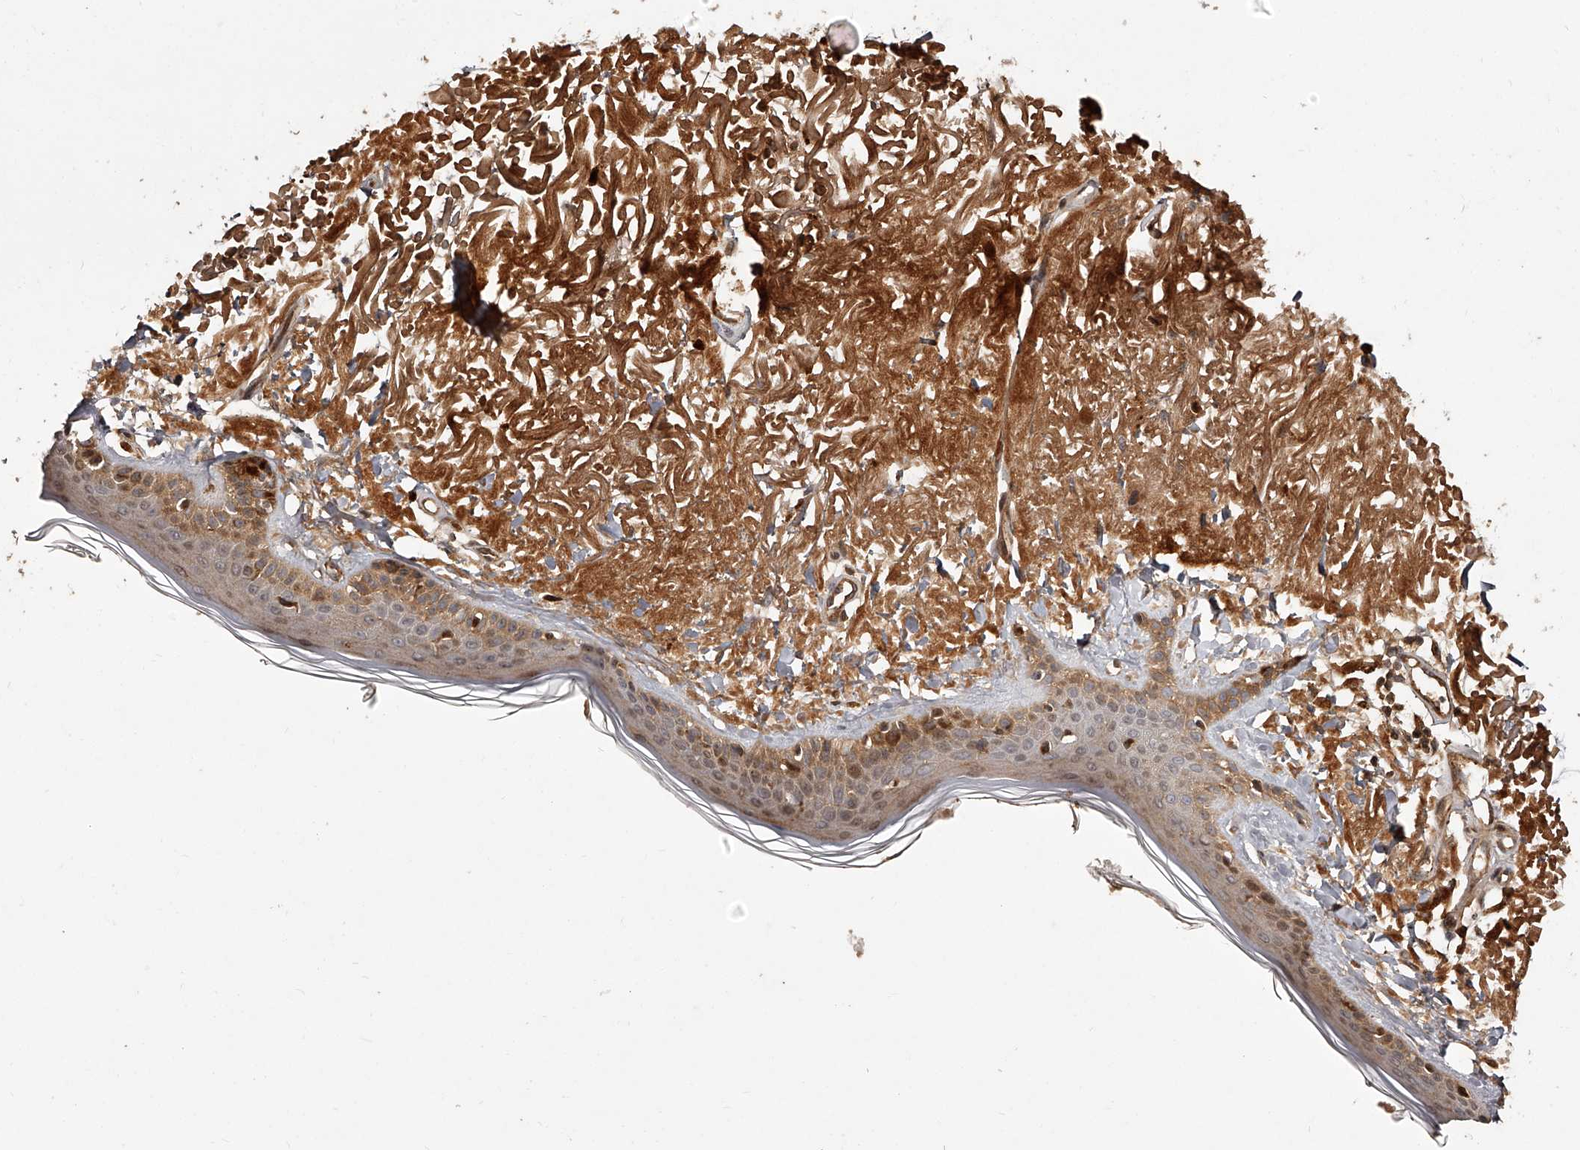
{"staining": {"intensity": "strong", "quantity": ">75%", "location": "cytoplasmic/membranous"}, "tissue": "skin", "cell_type": "Fibroblasts", "image_type": "normal", "snomed": [{"axis": "morphology", "description": "Normal tissue, NOS"}, {"axis": "topography", "description": "Skin"}, {"axis": "topography", "description": "Skeletal muscle"}], "caption": "This photomicrograph shows immunohistochemistry (IHC) staining of normal human skin, with high strong cytoplasmic/membranous expression in about >75% of fibroblasts.", "gene": "CRYZL1", "patient": {"sex": "male", "age": 83}}